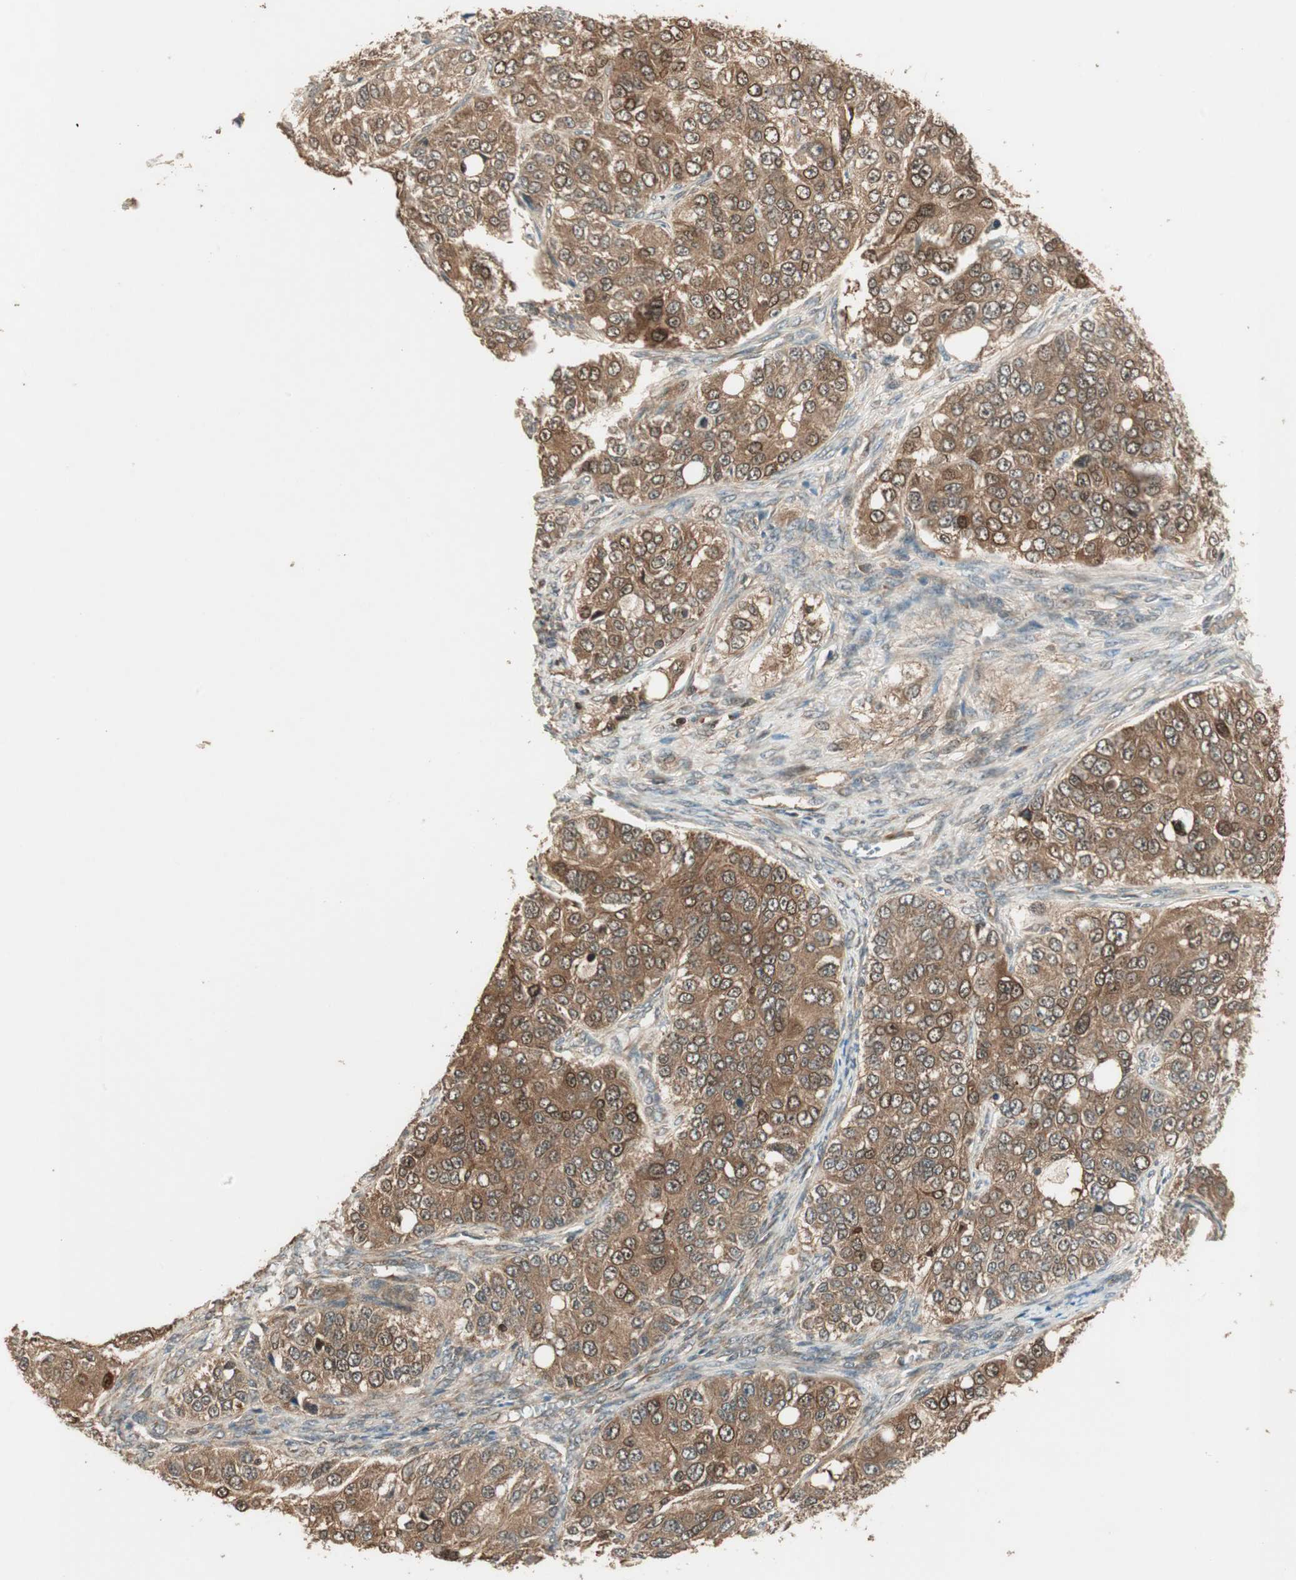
{"staining": {"intensity": "moderate", "quantity": ">75%", "location": "cytoplasmic/membranous,nuclear"}, "tissue": "ovarian cancer", "cell_type": "Tumor cells", "image_type": "cancer", "snomed": [{"axis": "morphology", "description": "Carcinoma, endometroid"}, {"axis": "topography", "description": "Ovary"}], "caption": "A histopathology image showing moderate cytoplasmic/membranous and nuclear expression in approximately >75% of tumor cells in ovarian endometroid carcinoma, as visualized by brown immunohistochemical staining.", "gene": "CNOT4", "patient": {"sex": "female", "age": 51}}